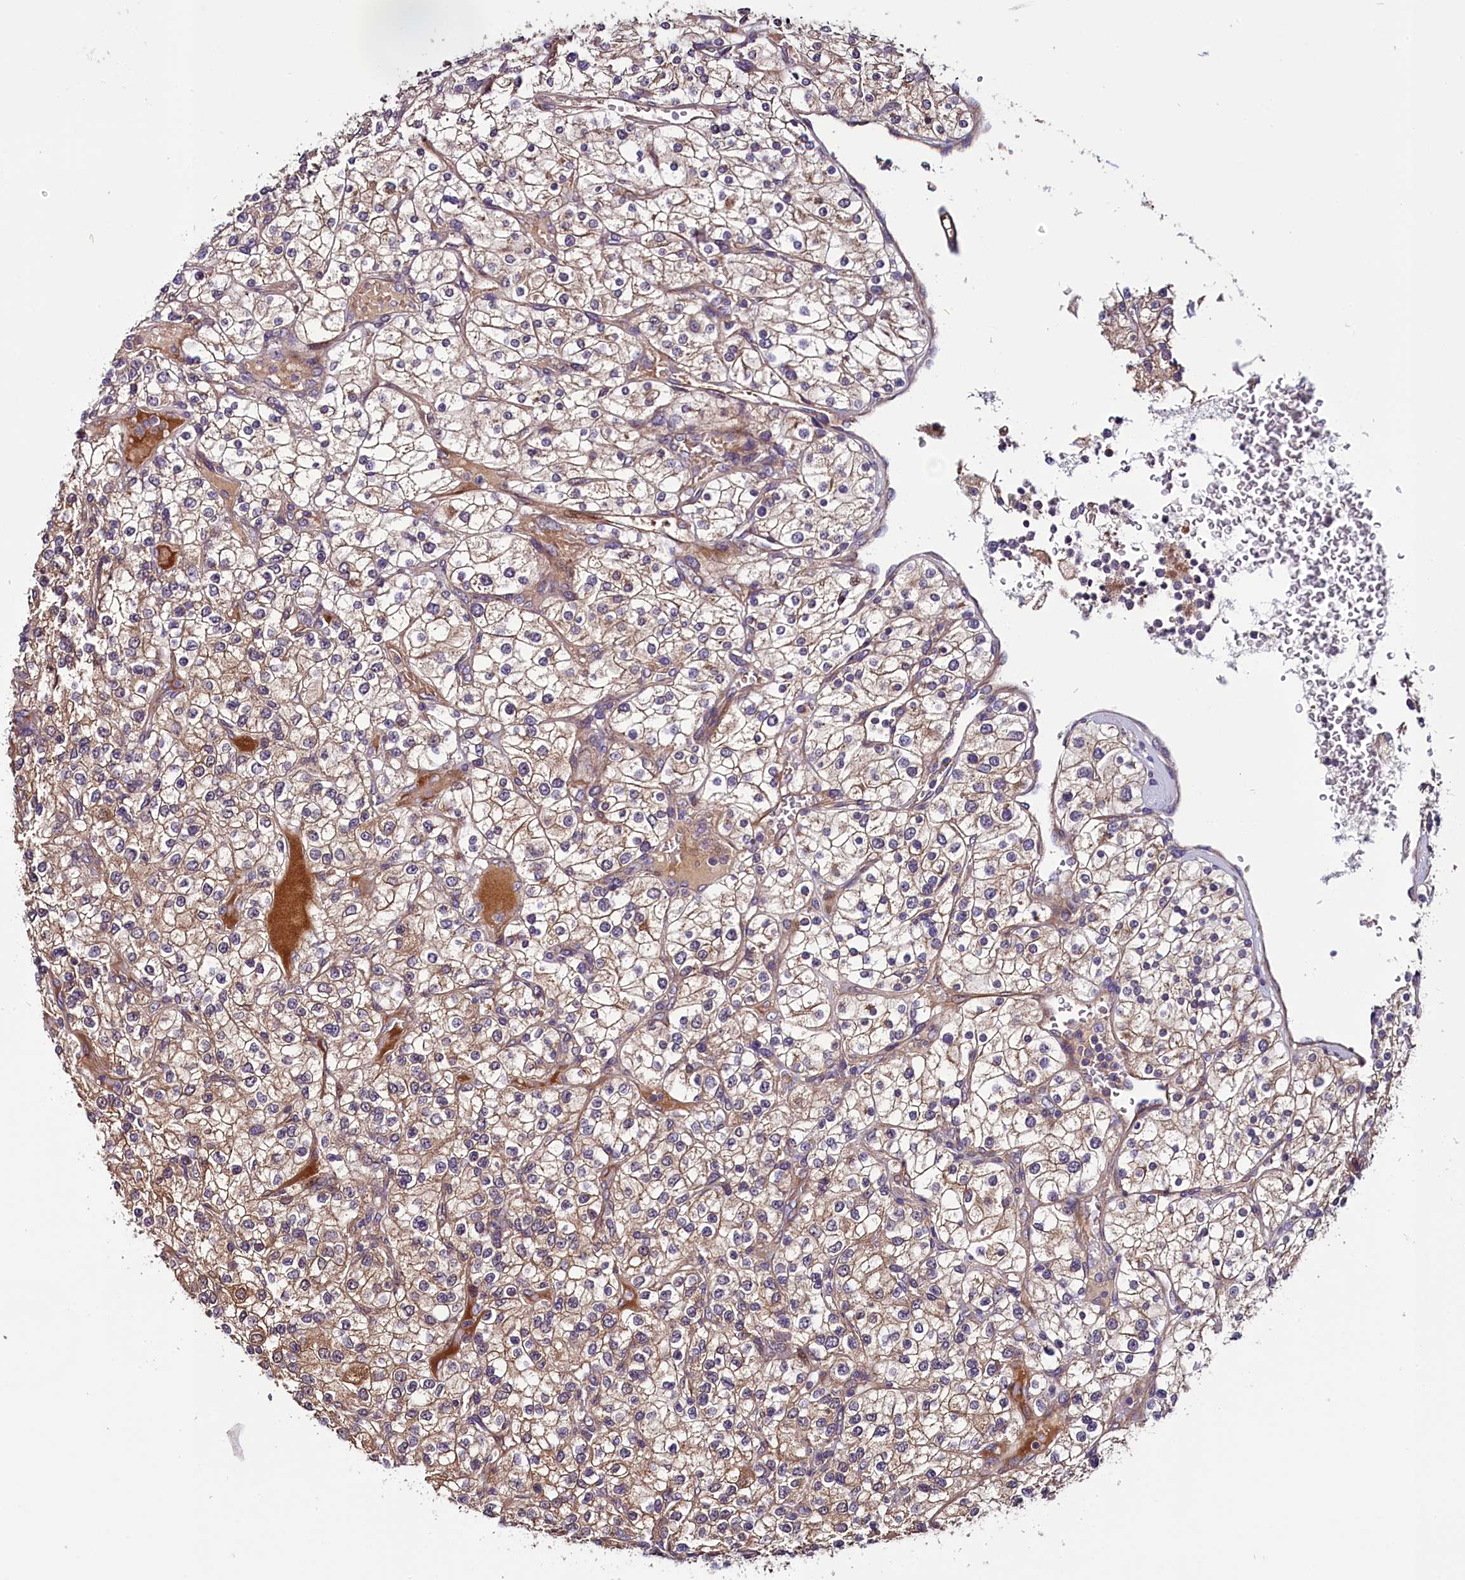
{"staining": {"intensity": "weak", "quantity": "25%-75%", "location": "cytoplasmic/membranous"}, "tissue": "renal cancer", "cell_type": "Tumor cells", "image_type": "cancer", "snomed": [{"axis": "morphology", "description": "Adenocarcinoma, NOS"}, {"axis": "topography", "description": "Kidney"}], "caption": "Immunohistochemistry of renal adenocarcinoma shows low levels of weak cytoplasmic/membranous staining in about 25%-75% of tumor cells.", "gene": "RPUSD2", "patient": {"sex": "male", "age": 80}}